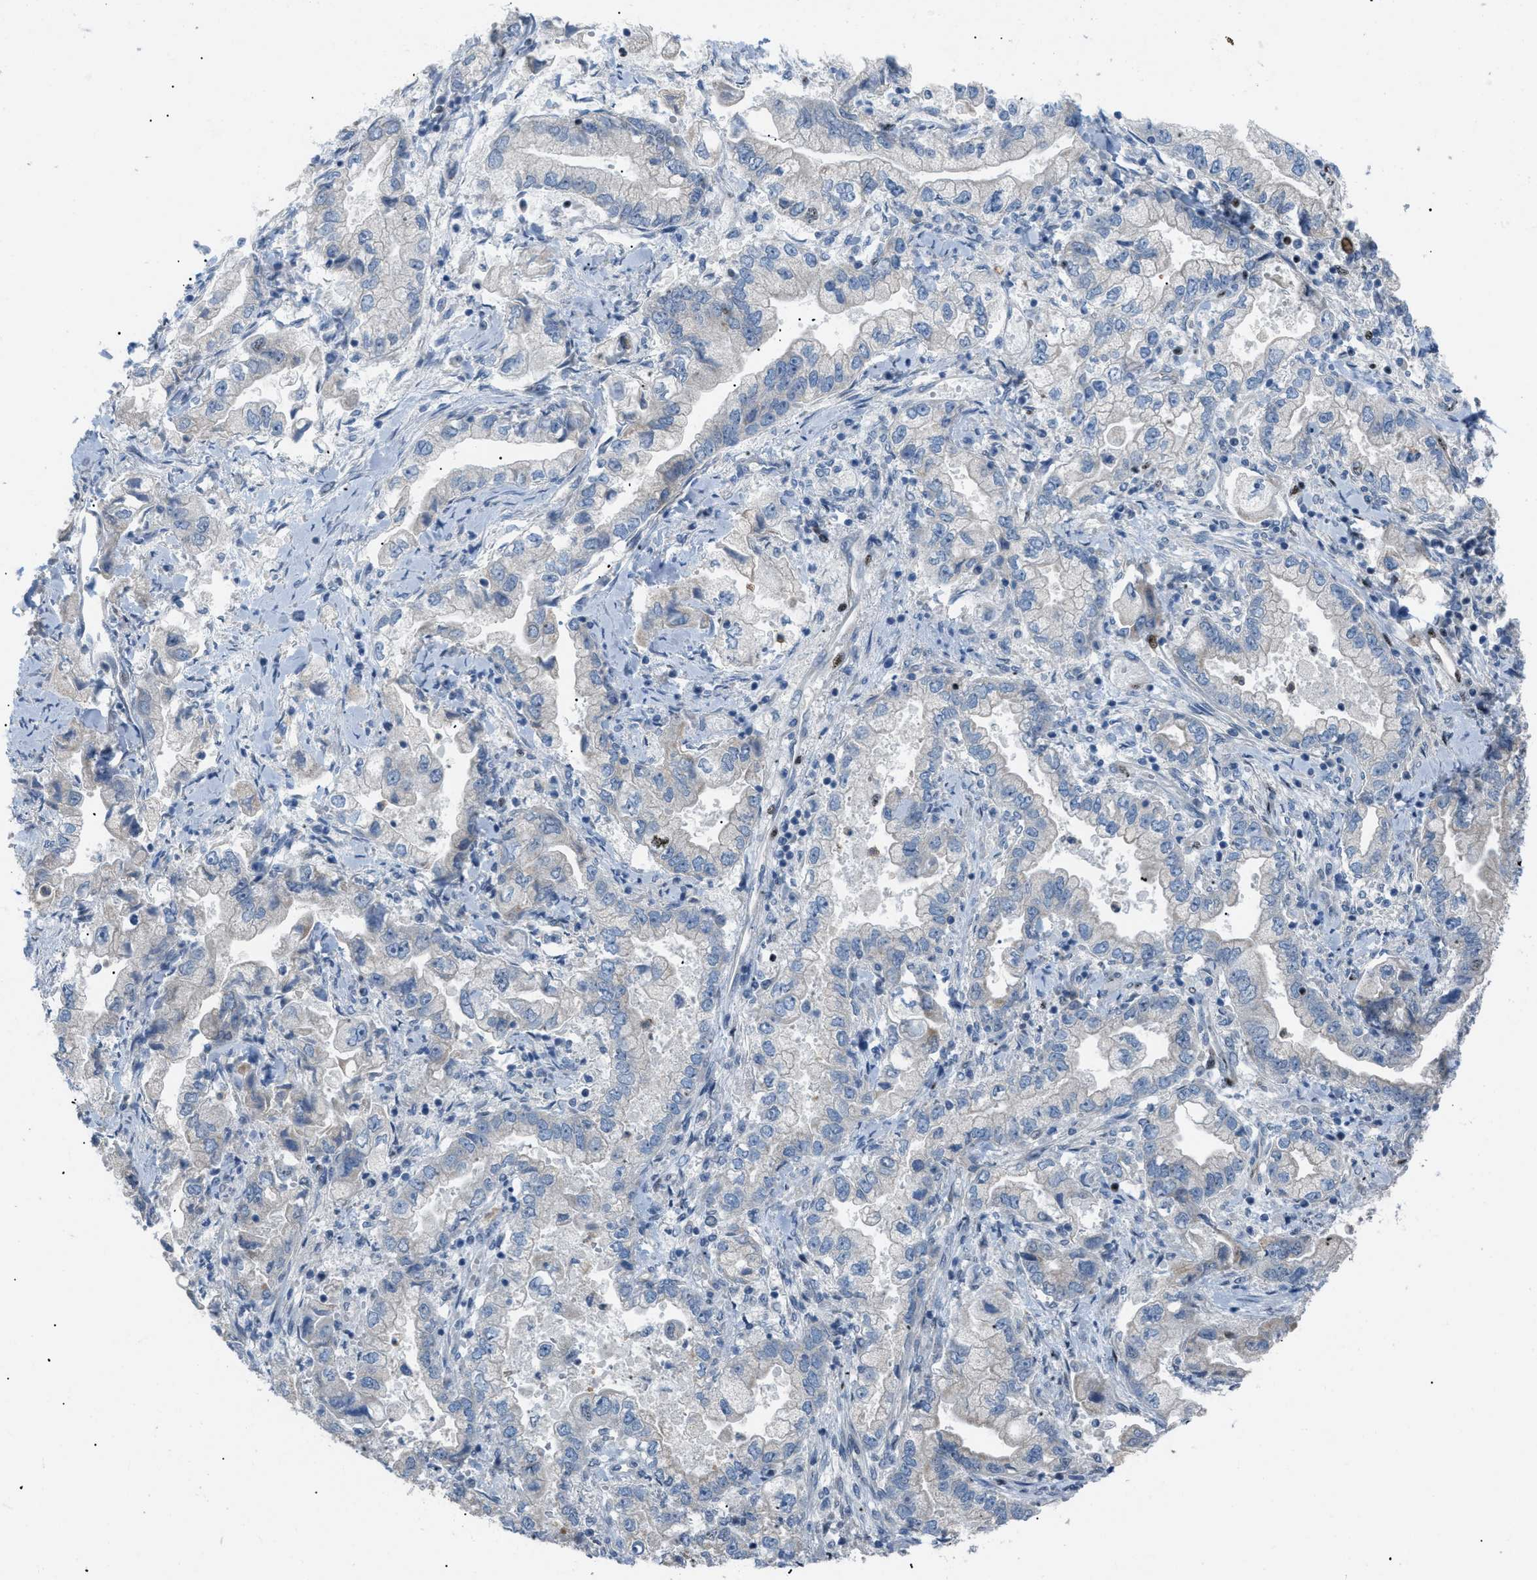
{"staining": {"intensity": "moderate", "quantity": "<25%", "location": "nuclear"}, "tissue": "stomach cancer", "cell_type": "Tumor cells", "image_type": "cancer", "snomed": [{"axis": "morphology", "description": "Normal tissue, NOS"}, {"axis": "morphology", "description": "Adenocarcinoma, NOS"}, {"axis": "topography", "description": "Stomach"}], "caption": "Protein expression analysis of adenocarcinoma (stomach) reveals moderate nuclear positivity in about <25% of tumor cells. (Stains: DAB in brown, nuclei in blue, Microscopy: brightfield microscopy at high magnification).", "gene": "CDR2", "patient": {"sex": "male", "age": 62}}